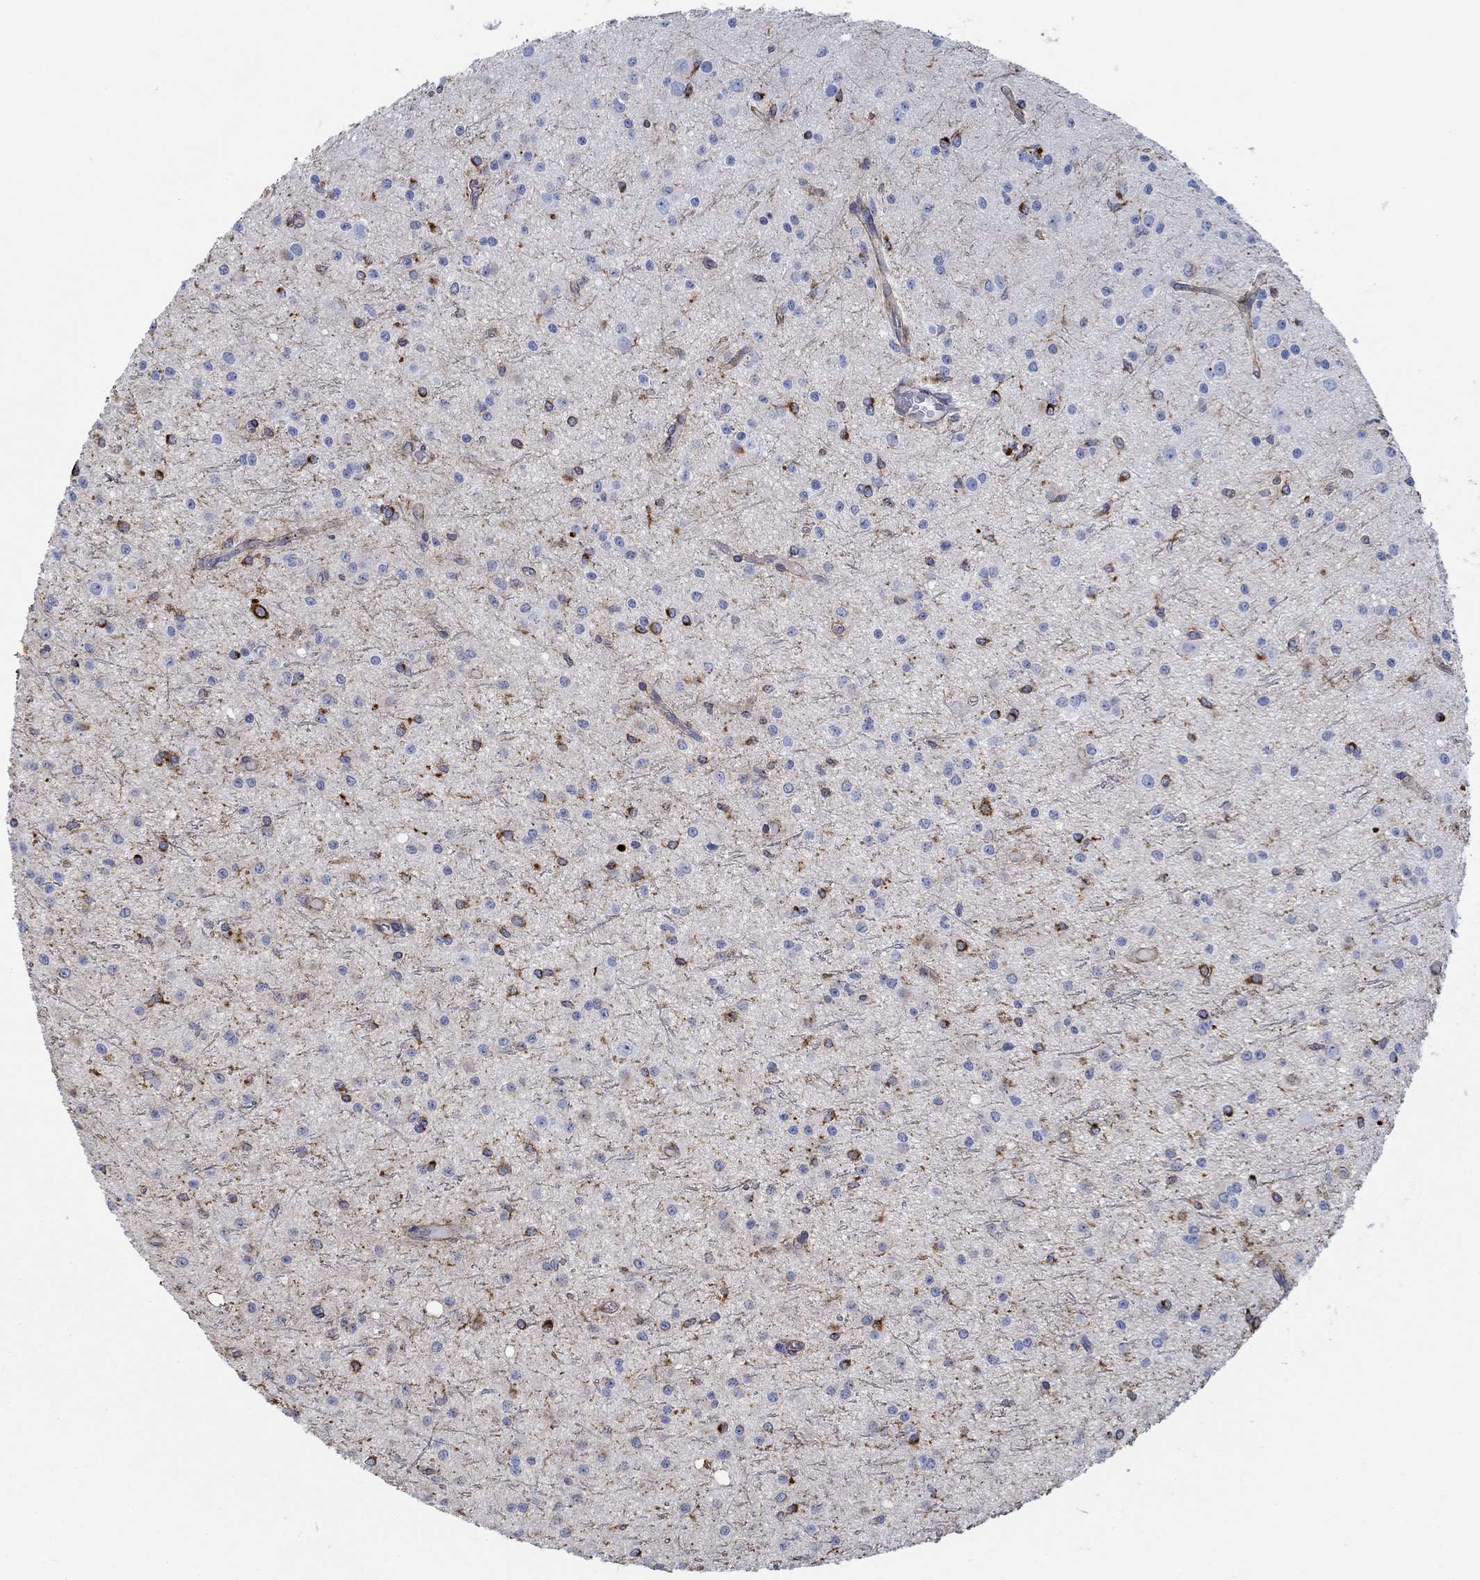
{"staining": {"intensity": "strong", "quantity": "<25%", "location": "cytoplasmic/membranous"}, "tissue": "glioma", "cell_type": "Tumor cells", "image_type": "cancer", "snomed": [{"axis": "morphology", "description": "Glioma, malignant, Low grade"}, {"axis": "topography", "description": "Brain"}], "caption": "Glioma tissue exhibits strong cytoplasmic/membranous staining in approximately <25% of tumor cells, visualized by immunohistochemistry.", "gene": "STC2", "patient": {"sex": "male", "age": 27}}